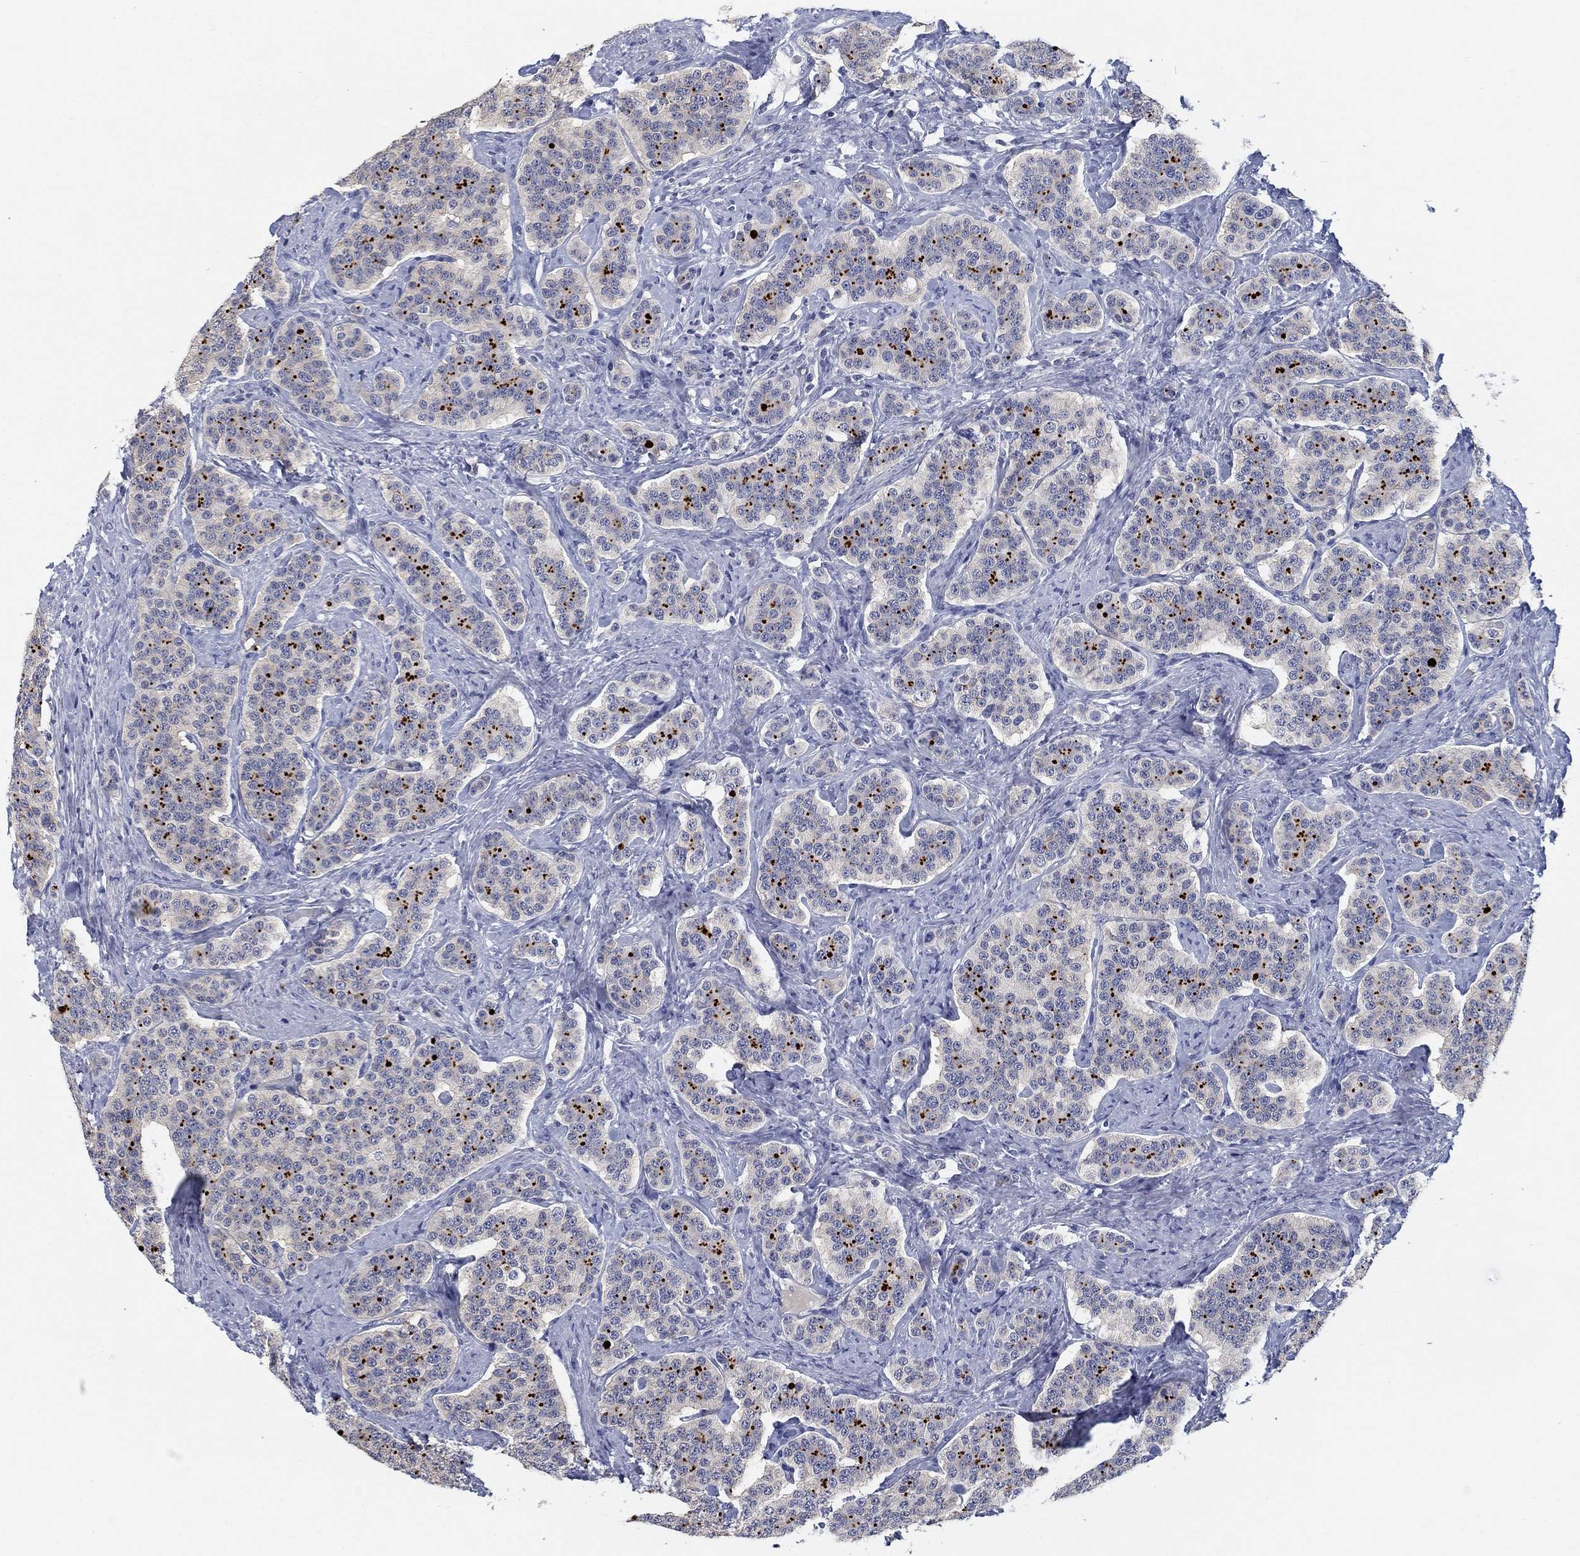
{"staining": {"intensity": "strong", "quantity": "<25%", "location": "cytoplasmic/membranous"}, "tissue": "carcinoid", "cell_type": "Tumor cells", "image_type": "cancer", "snomed": [{"axis": "morphology", "description": "Carcinoid, malignant, NOS"}, {"axis": "topography", "description": "Small intestine"}], "caption": "Immunohistochemical staining of human carcinoid reveals medium levels of strong cytoplasmic/membranous expression in about <25% of tumor cells.", "gene": "CLUL1", "patient": {"sex": "female", "age": 58}}